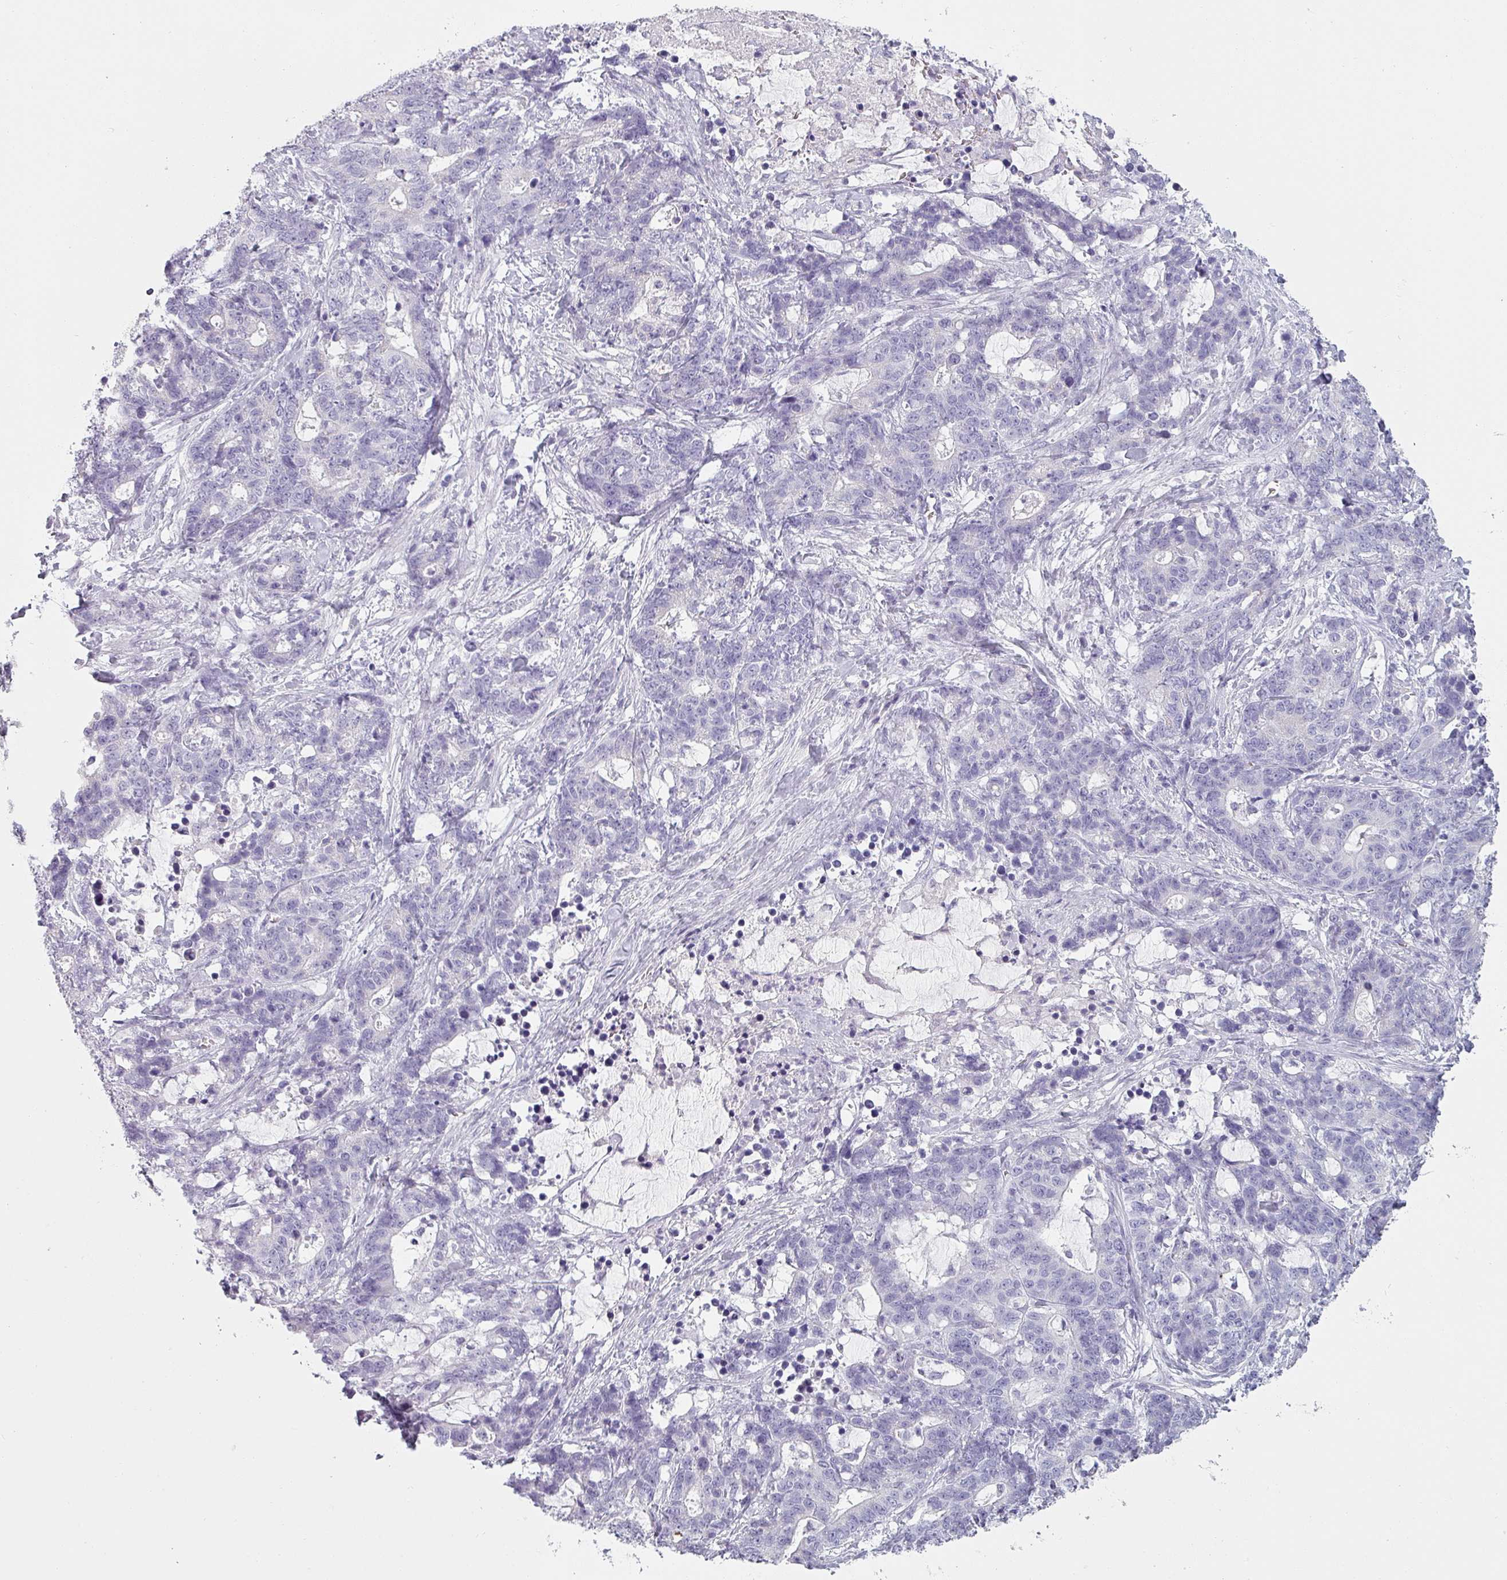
{"staining": {"intensity": "negative", "quantity": "none", "location": "none"}, "tissue": "stomach cancer", "cell_type": "Tumor cells", "image_type": "cancer", "snomed": [{"axis": "morphology", "description": "Normal tissue, NOS"}, {"axis": "morphology", "description": "Adenocarcinoma, NOS"}, {"axis": "topography", "description": "Stomach"}], "caption": "The histopathology image displays no staining of tumor cells in adenocarcinoma (stomach). Brightfield microscopy of IHC stained with DAB (3,3'-diaminobenzidine) (brown) and hematoxylin (blue), captured at high magnification.", "gene": "SFTPA1", "patient": {"sex": "female", "age": 64}}